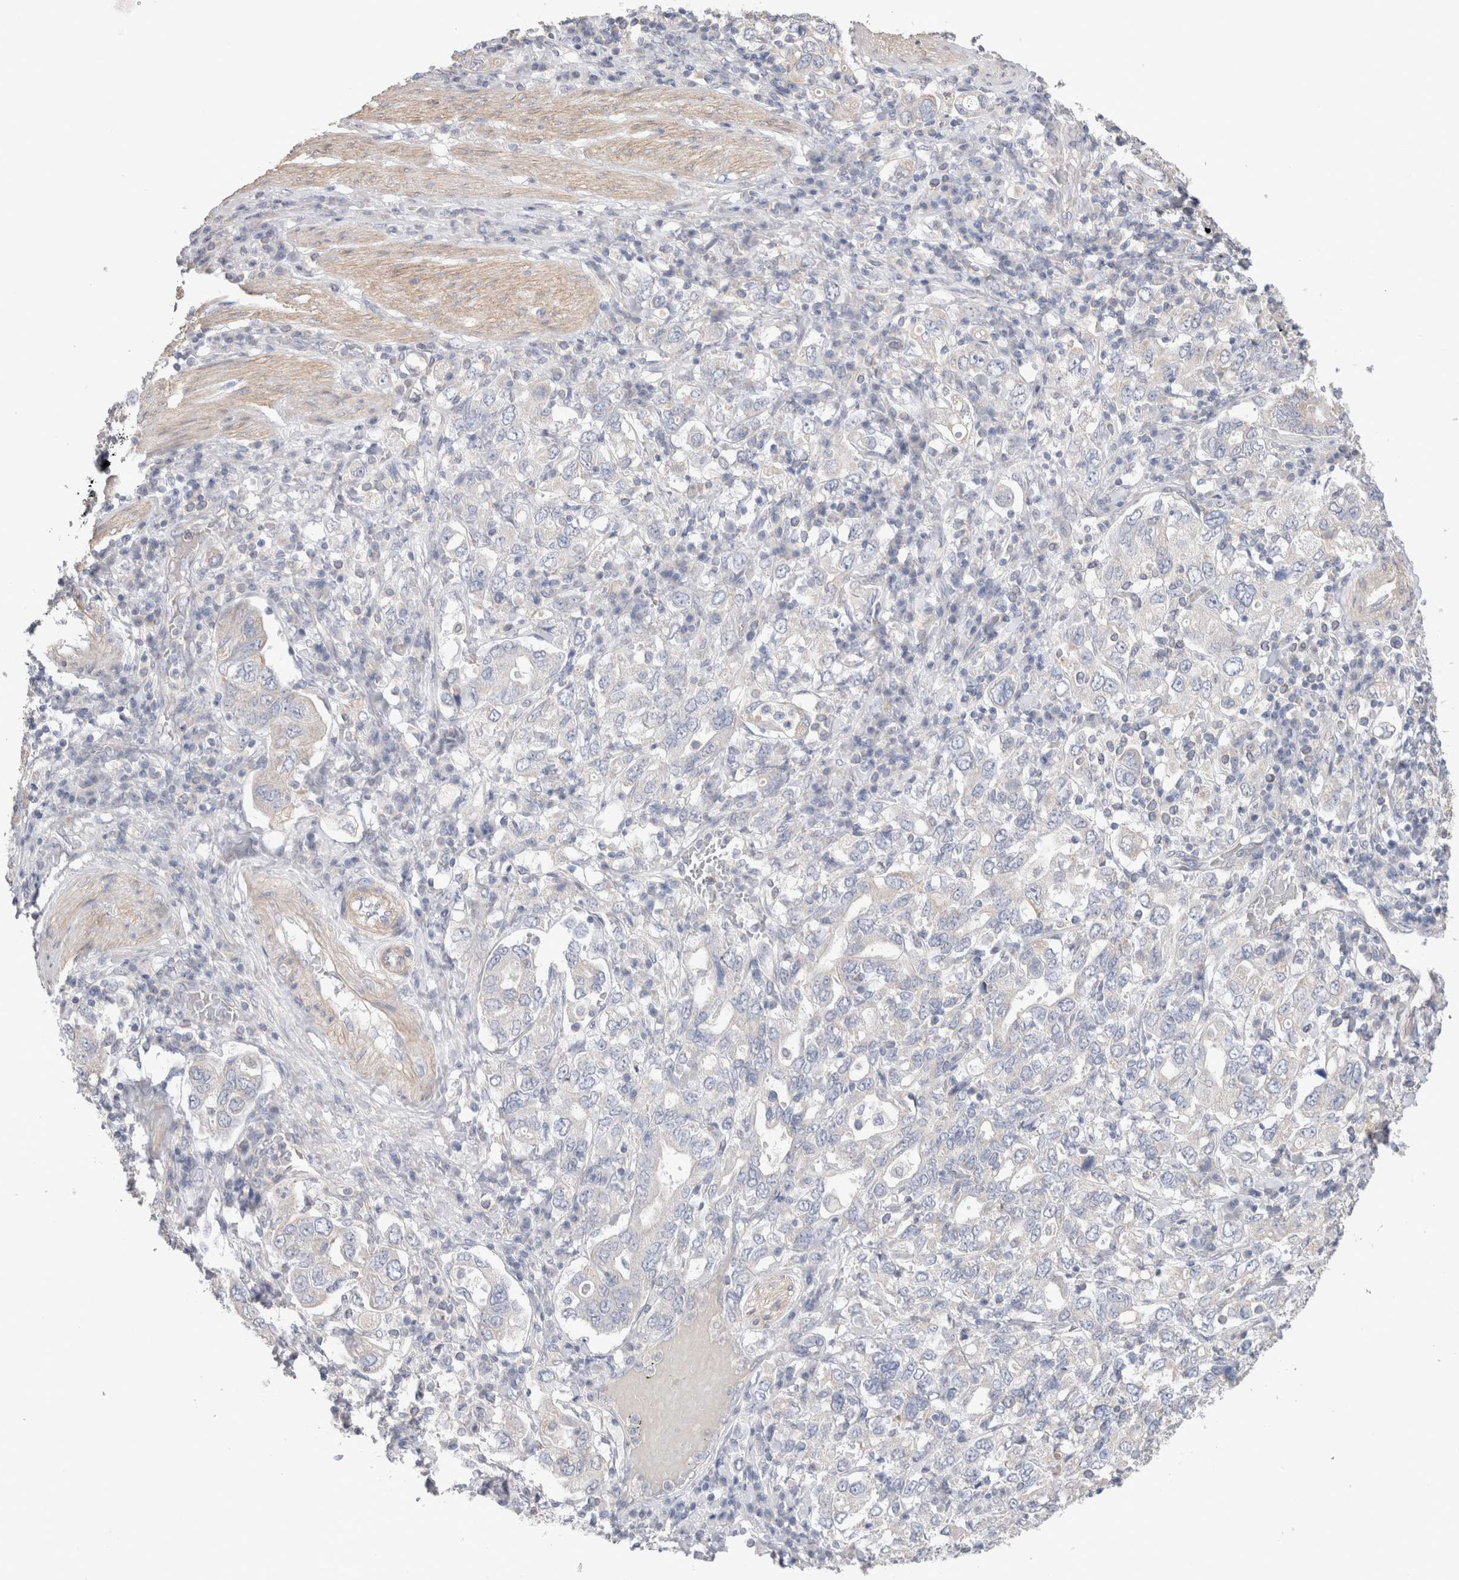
{"staining": {"intensity": "negative", "quantity": "none", "location": "none"}, "tissue": "stomach cancer", "cell_type": "Tumor cells", "image_type": "cancer", "snomed": [{"axis": "morphology", "description": "Adenocarcinoma, NOS"}, {"axis": "topography", "description": "Stomach, upper"}], "caption": "Stomach adenocarcinoma was stained to show a protein in brown. There is no significant positivity in tumor cells.", "gene": "DMD", "patient": {"sex": "male", "age": 62}}